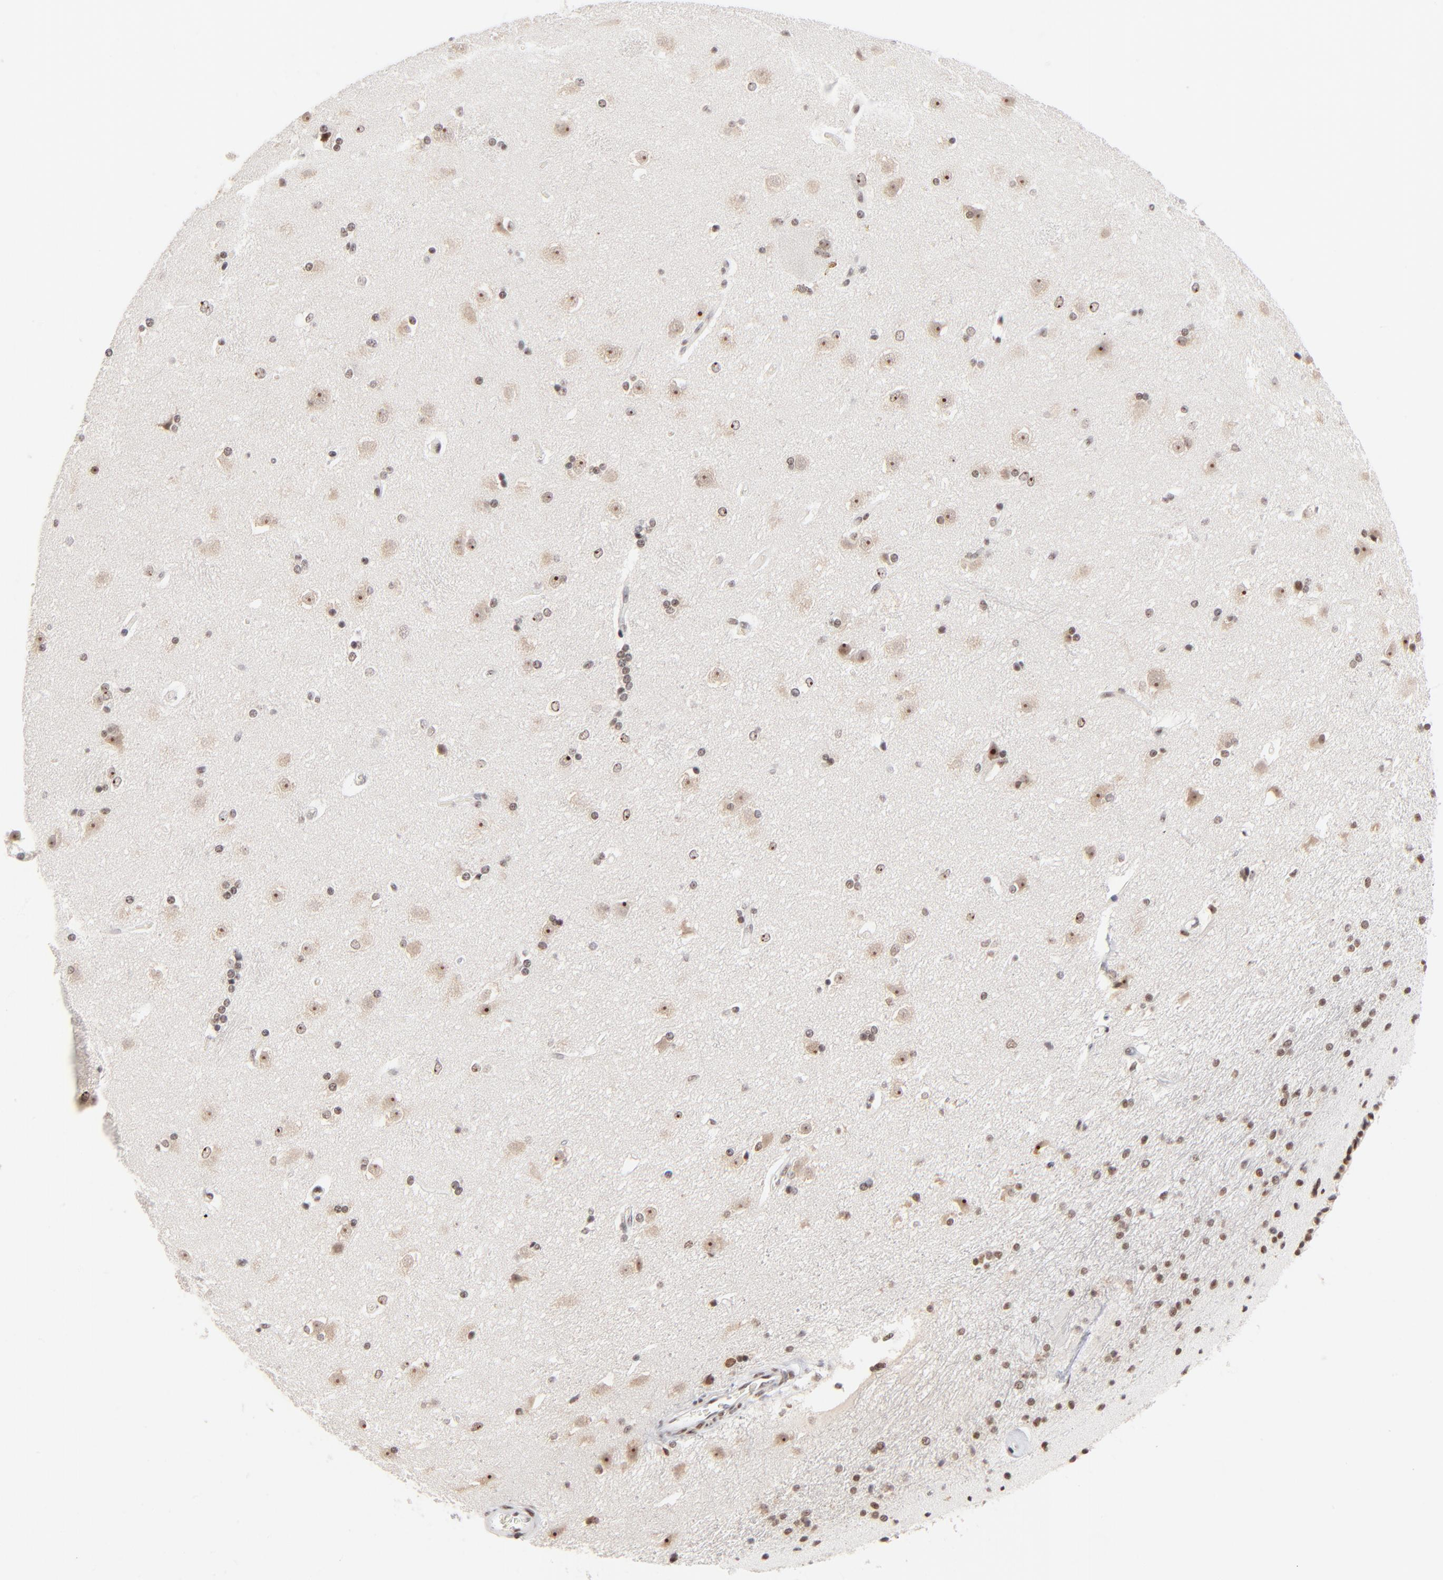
{"staining": {"intensity": "weak", "quantity": "25%-75%", "location": "nuclear"}, "tissue": "caudate", "cell_type": "Glial cells", "image_type": "normal", "snomed": [{"axis": "morphology", "description": "Normal tissue, NOS"}, {"axis": "topography", "description": "Lateral ventricle wall"}], "caption": "The histopathology image shows a brown stain indicating the presence of a protein in the nuclear of glial cells in caudate. (brown staining indicates protein expression, while blue staining denotes nuclei).", "gene": "ZNF143", "patient": {"sex": "female", "age": 19}}